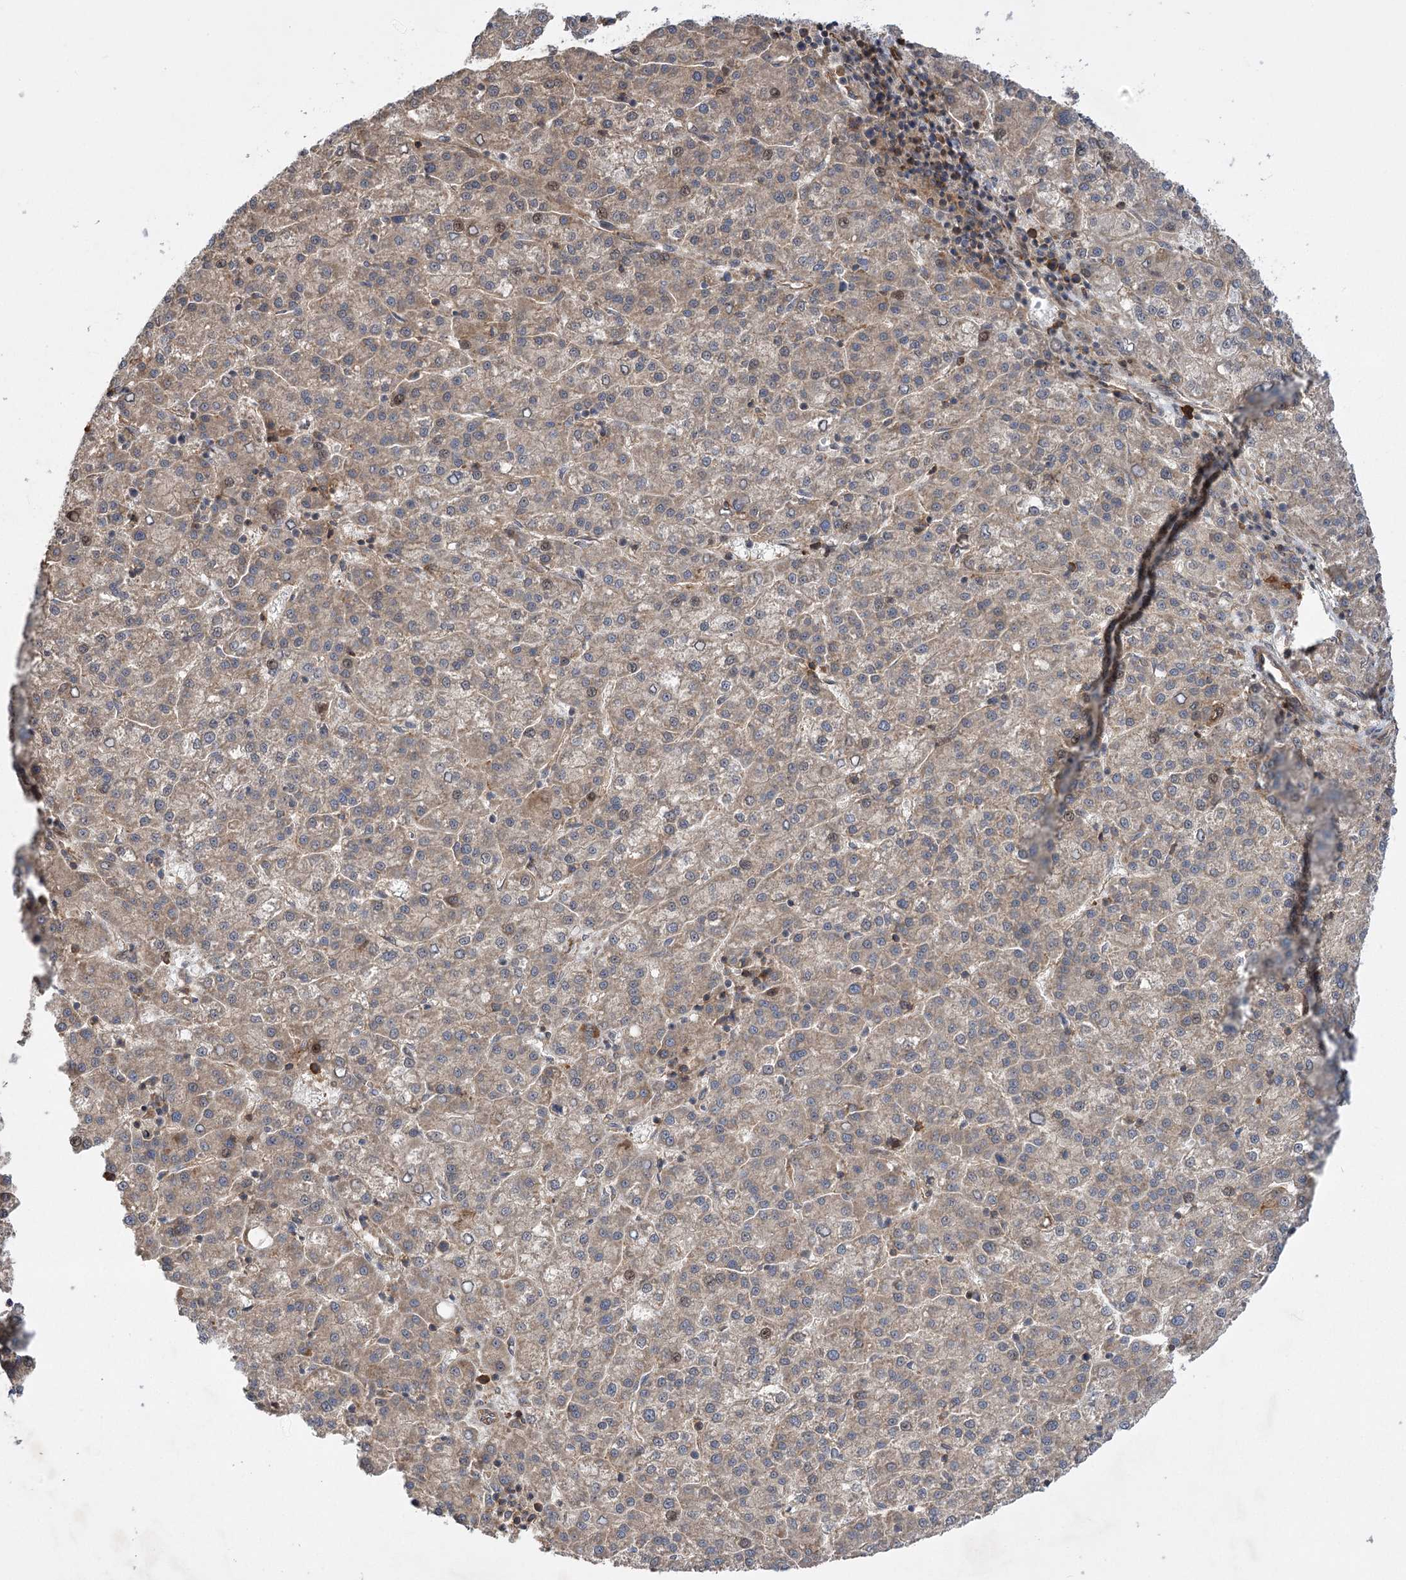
{"staining": {"intensity": "weak", "quantity": "<25%", "location": "cytoplasmic/membranous"}, "tissue": "liver cancer", "cell_type": "Tumor cells", "image_type": "cancer", "snomed": [{"axis": "morphology", "description": "Carcinoma, Hepatocellular, NOS"}, {"axis": "topography", "description": "Liver"}], "caption": "DAB (3,3'-diaminobenzidine) immunohistochemical staining of human liver cancer (hepatocellular carcinoma) displays no significant positivity in tumor cells.", "gene": "KCNN2", "patient": {"sex": "female", "age": 58}}